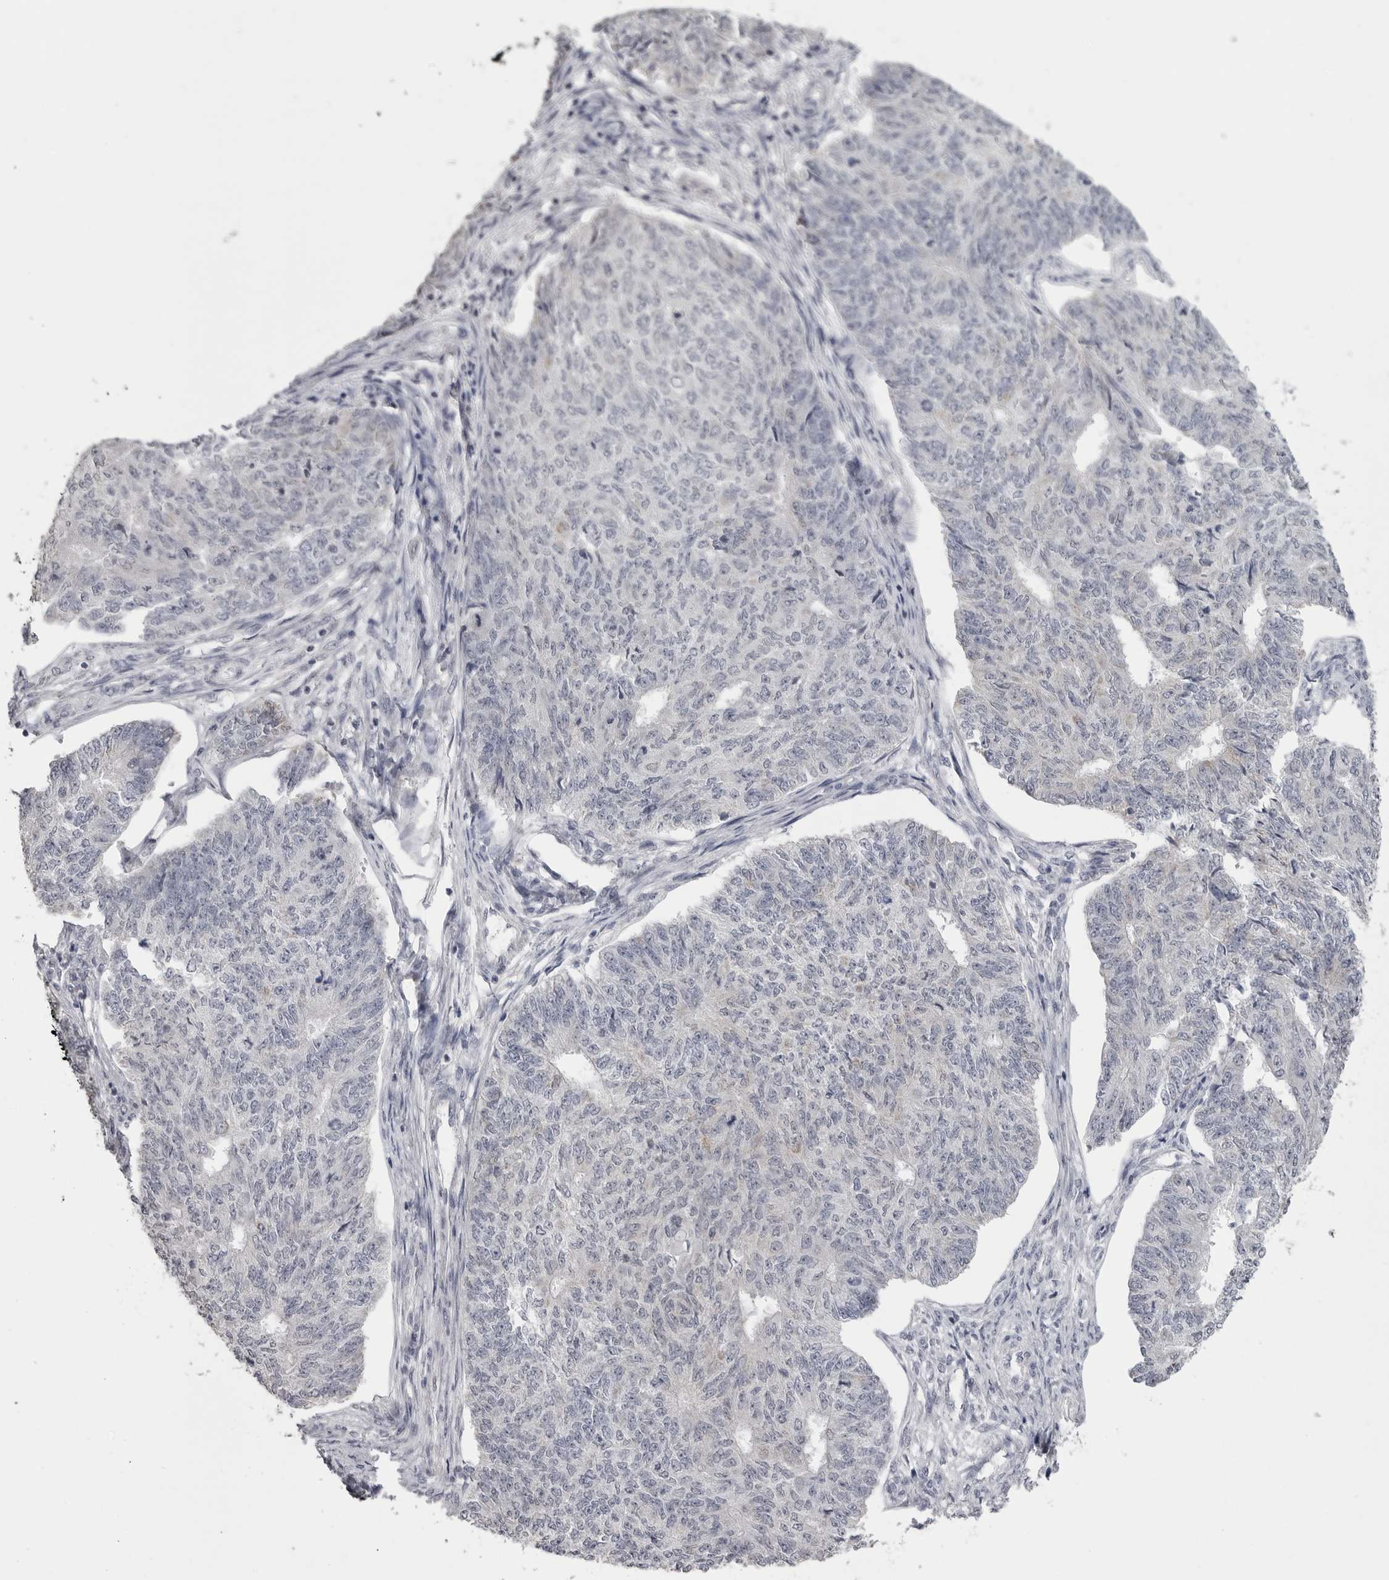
{"staining": {"intensity": "negative", "quantity": "none", "location": "none"}, "tissue": "endometrial cancer", "cell_type": "Tumor cells", "image_type": "cancer", "snomed": [{"axis": "morphology", "description": "Adenocarcinoma, NOS"}, {"axis": "topography", "description": "Endometrium"}], "caption": "Tumor cells are negative for protein expression in human endometrial cancer (adenocarcinoma).", "gene": "GPN2", "patient": {"sex": "female", "age": 32}}